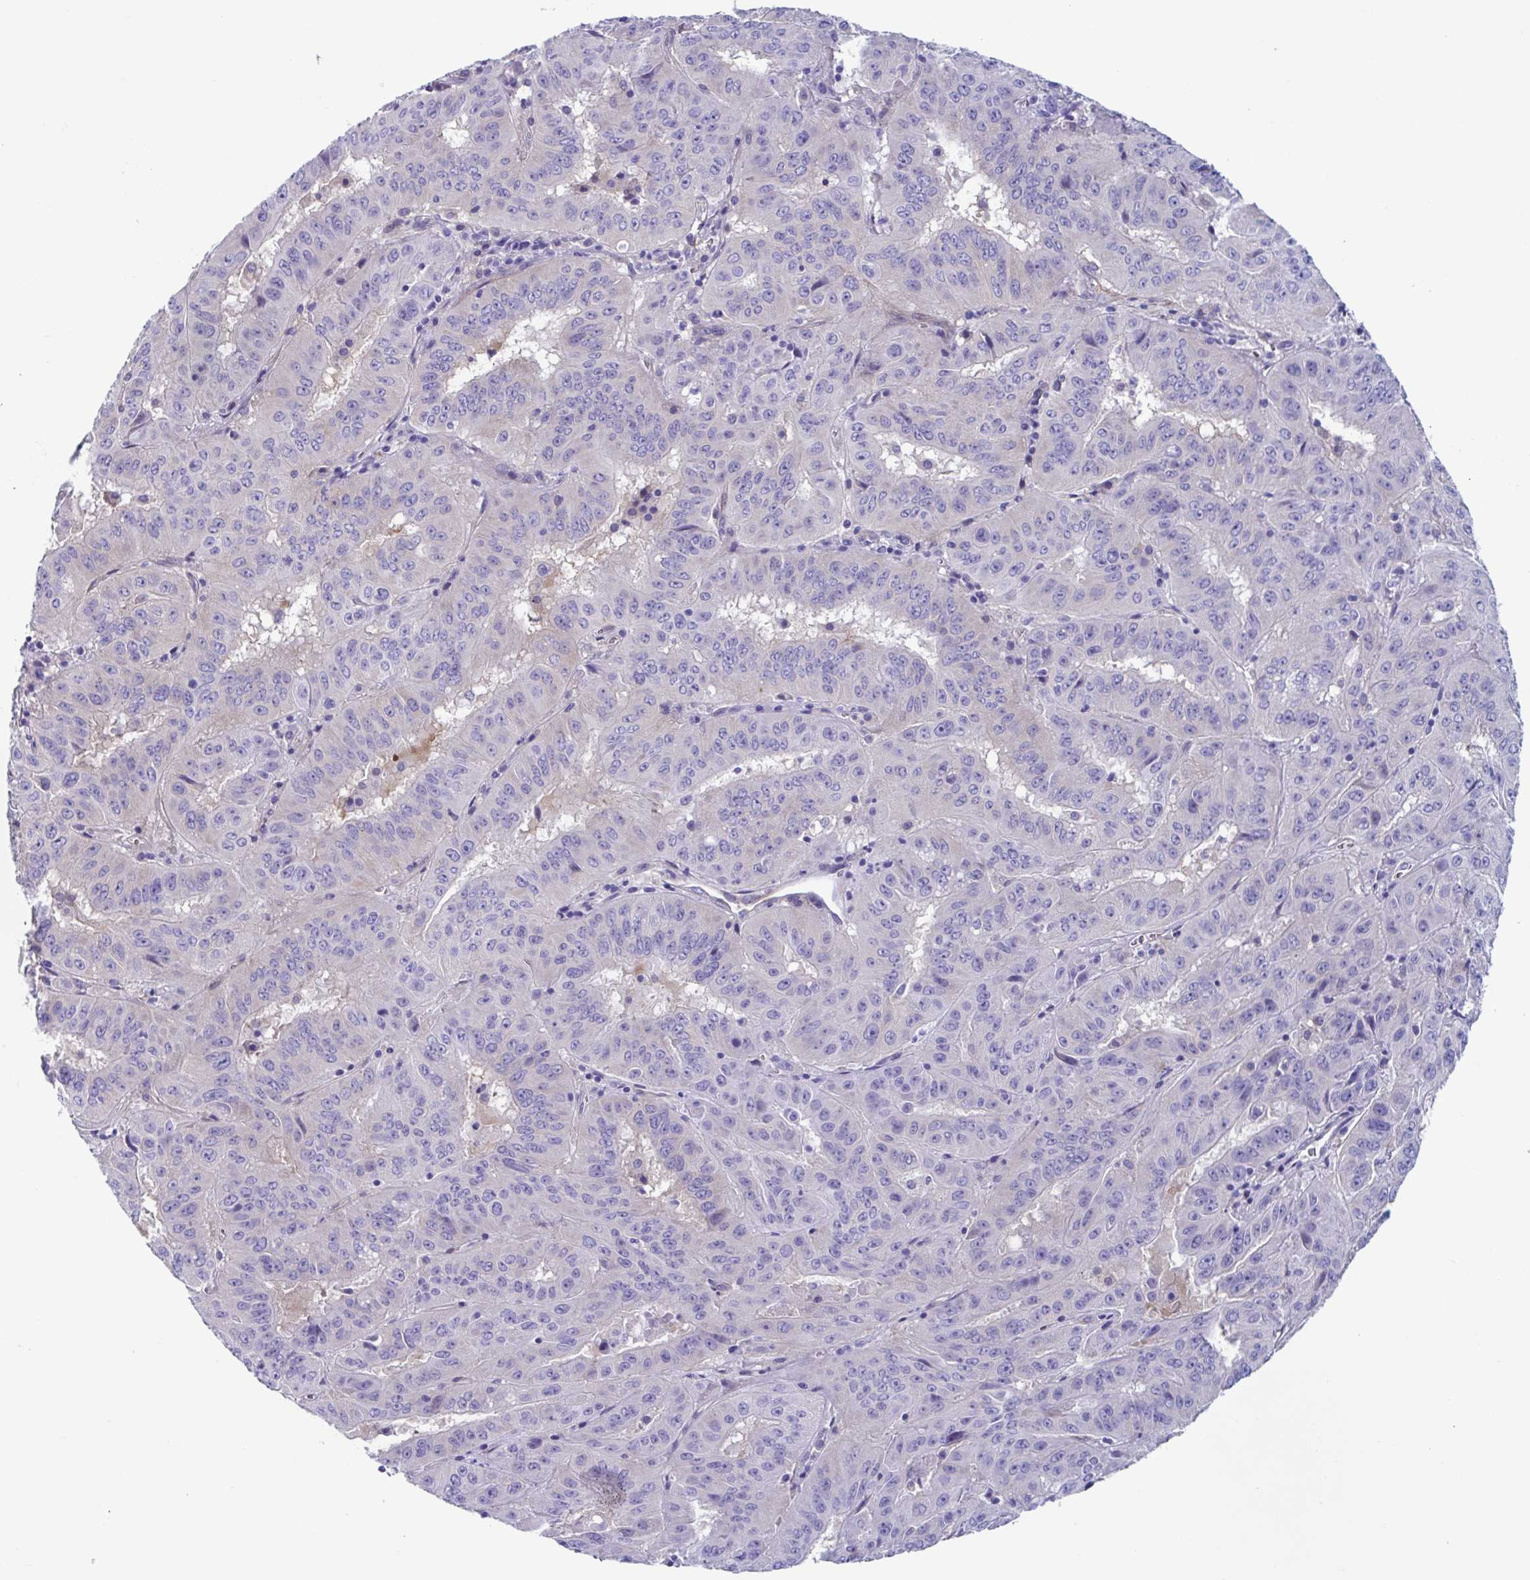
{"staining": {"intensity": "negative", "quantity": "none", "location": "none"}, "tissue": "pancreatic cancer", "cell_type": "Tumor cells", "image_type": "cancer", "snomed": [{"axis": "morphology", "description": "Adenocarcinoma, NOS"}, {"axis": "topography", "description": "Pancreas"}], "caption": "Tumor cells show no significant protein staining in pancreatic cancer (adenocarcinoma).", "gene": "LPIN3", "patient": {"sex": "male", "age": 63}}